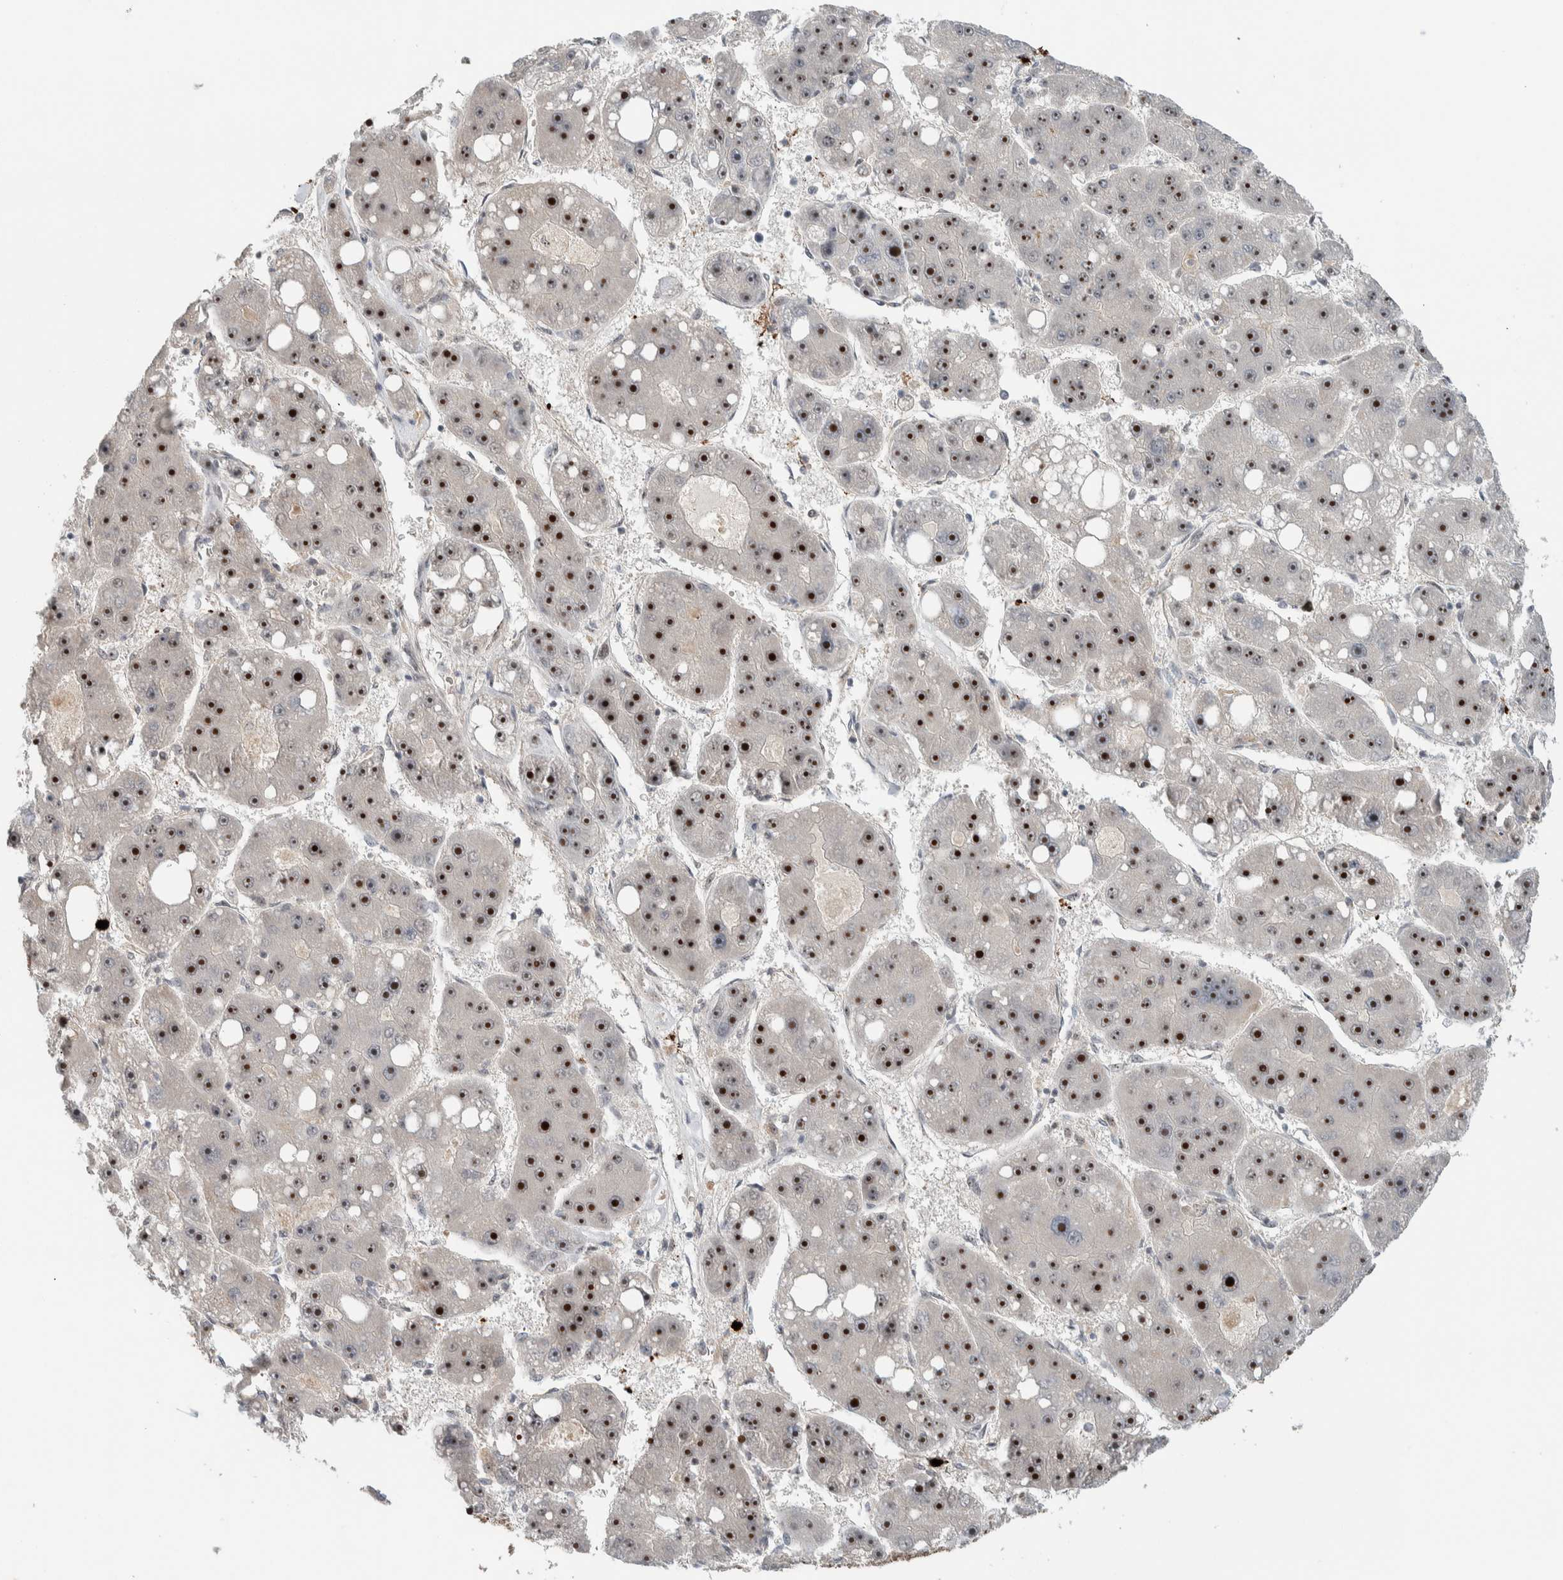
{"staining": {"intensity": "strong", "quantity": ">75%", "location": "nuclear"}, "tissue": "liver cancer", "cell_type": "Tumor cells", "image_type": "cancer", "snomed": [{"axis": "morphology", "description": "Carcinoma, Hepatocellular, NOS"}, {"axis": "topography", "description": "Liver"}], "caption": "Immunohistochemistry (IHC) of liver hepatocellular carcinoma displays high levels of strong nuclear positivity in approximately >75% of tumor cells.", "gene": "ZFP91", "patient": {"sex": "female", "age": 61}}